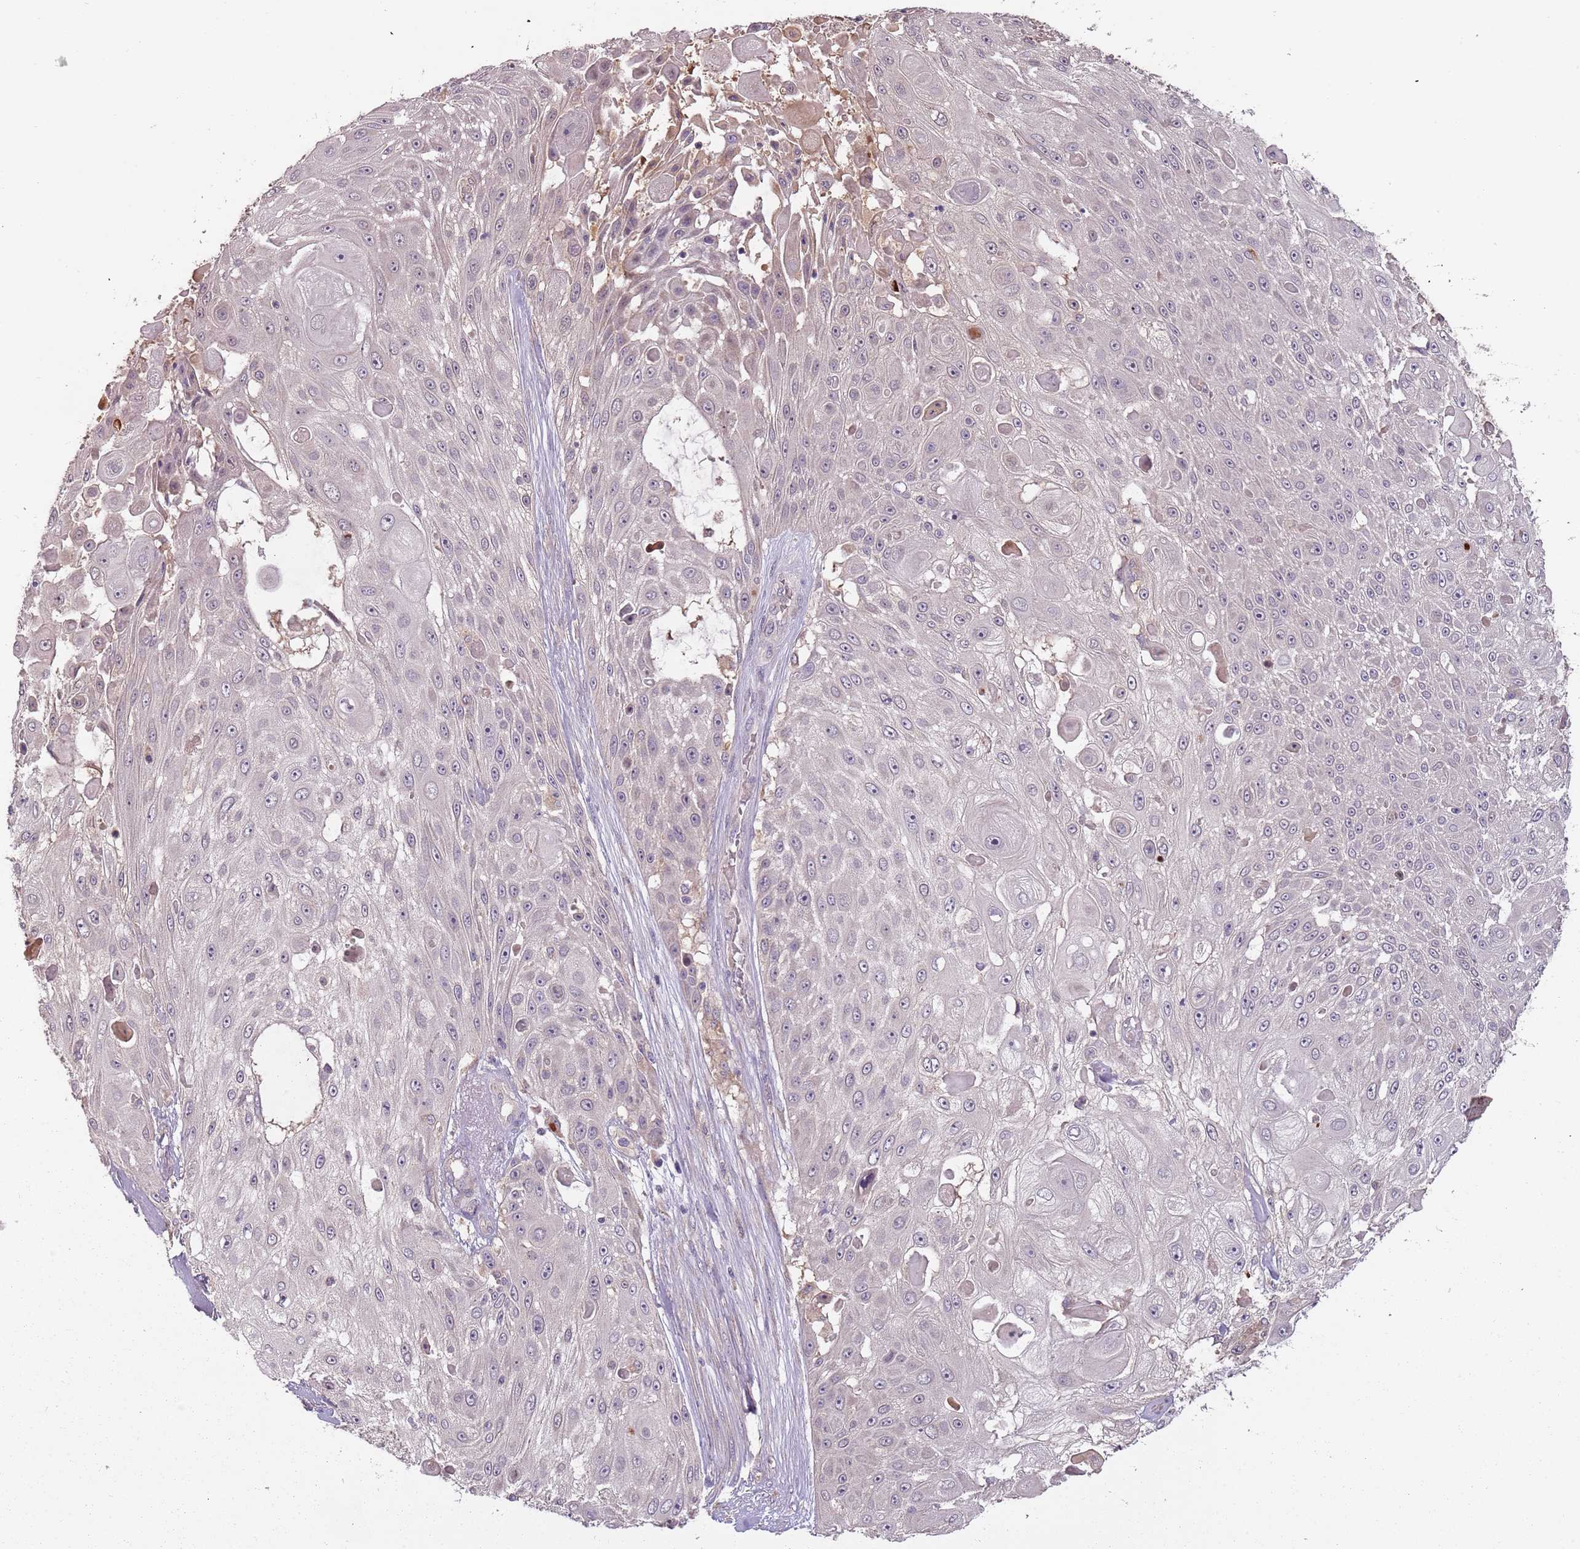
{"staining": {"intensity": "negative", "quantity": "none", "location": "none"}, "tissue": "skin cancer", "cell_type": "Tumor cells", "image_type": "cancer", "snomed": [{"axis": "morphology", "description": "Squamous cell carcinoma, NOS"}, {"axis": "topography", "description": "Skin"}], "caption": "Immunohistochemistry (IHC) of skin cancer (squamous cell carcinoma) reveals no staining in tumor cells.", "gene": "FECH", "patient": {"sex": "female", "age": 86}}